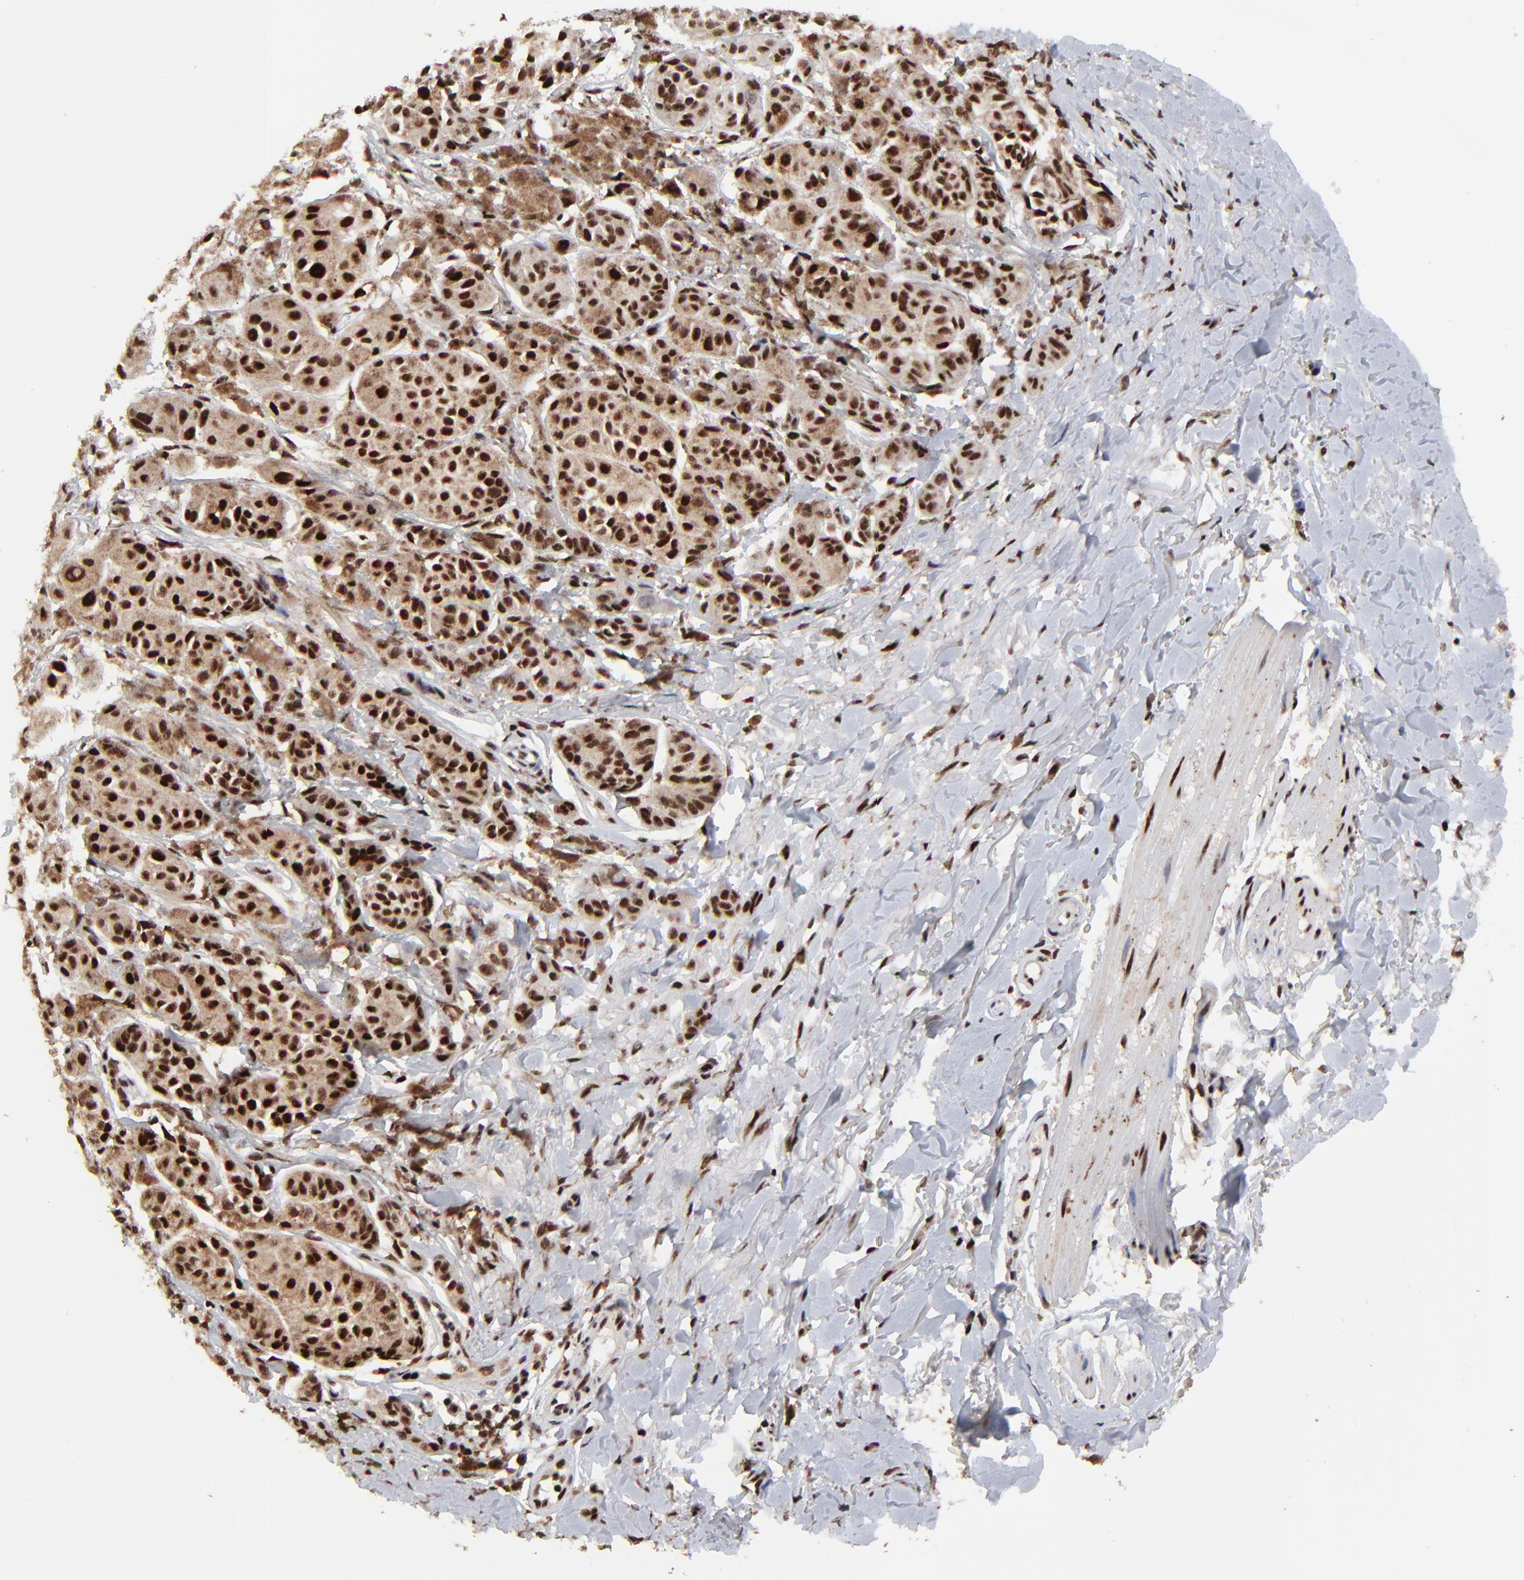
{"staining": {"intensity": "strong", "quantity": ">75%", "location": "nuclear"}, "tissue": "melanoma", "cell_type": "Tumor cells", "image_type": "cancer", "snomed": [{"axis": "morphology", "description": "Malignant melanoma, NOS"}, {"axis": "topography", "description": "Skin"}], "caption": "A brown stain shows strong nuclear staining of a protein in malignant melanoma tumor cells. Immunohistochemistry stains the protein of interest in brown and the nuclei are stained blue.", "gene": "RBM22", "patient": {"sex": "male", "age": 76}}